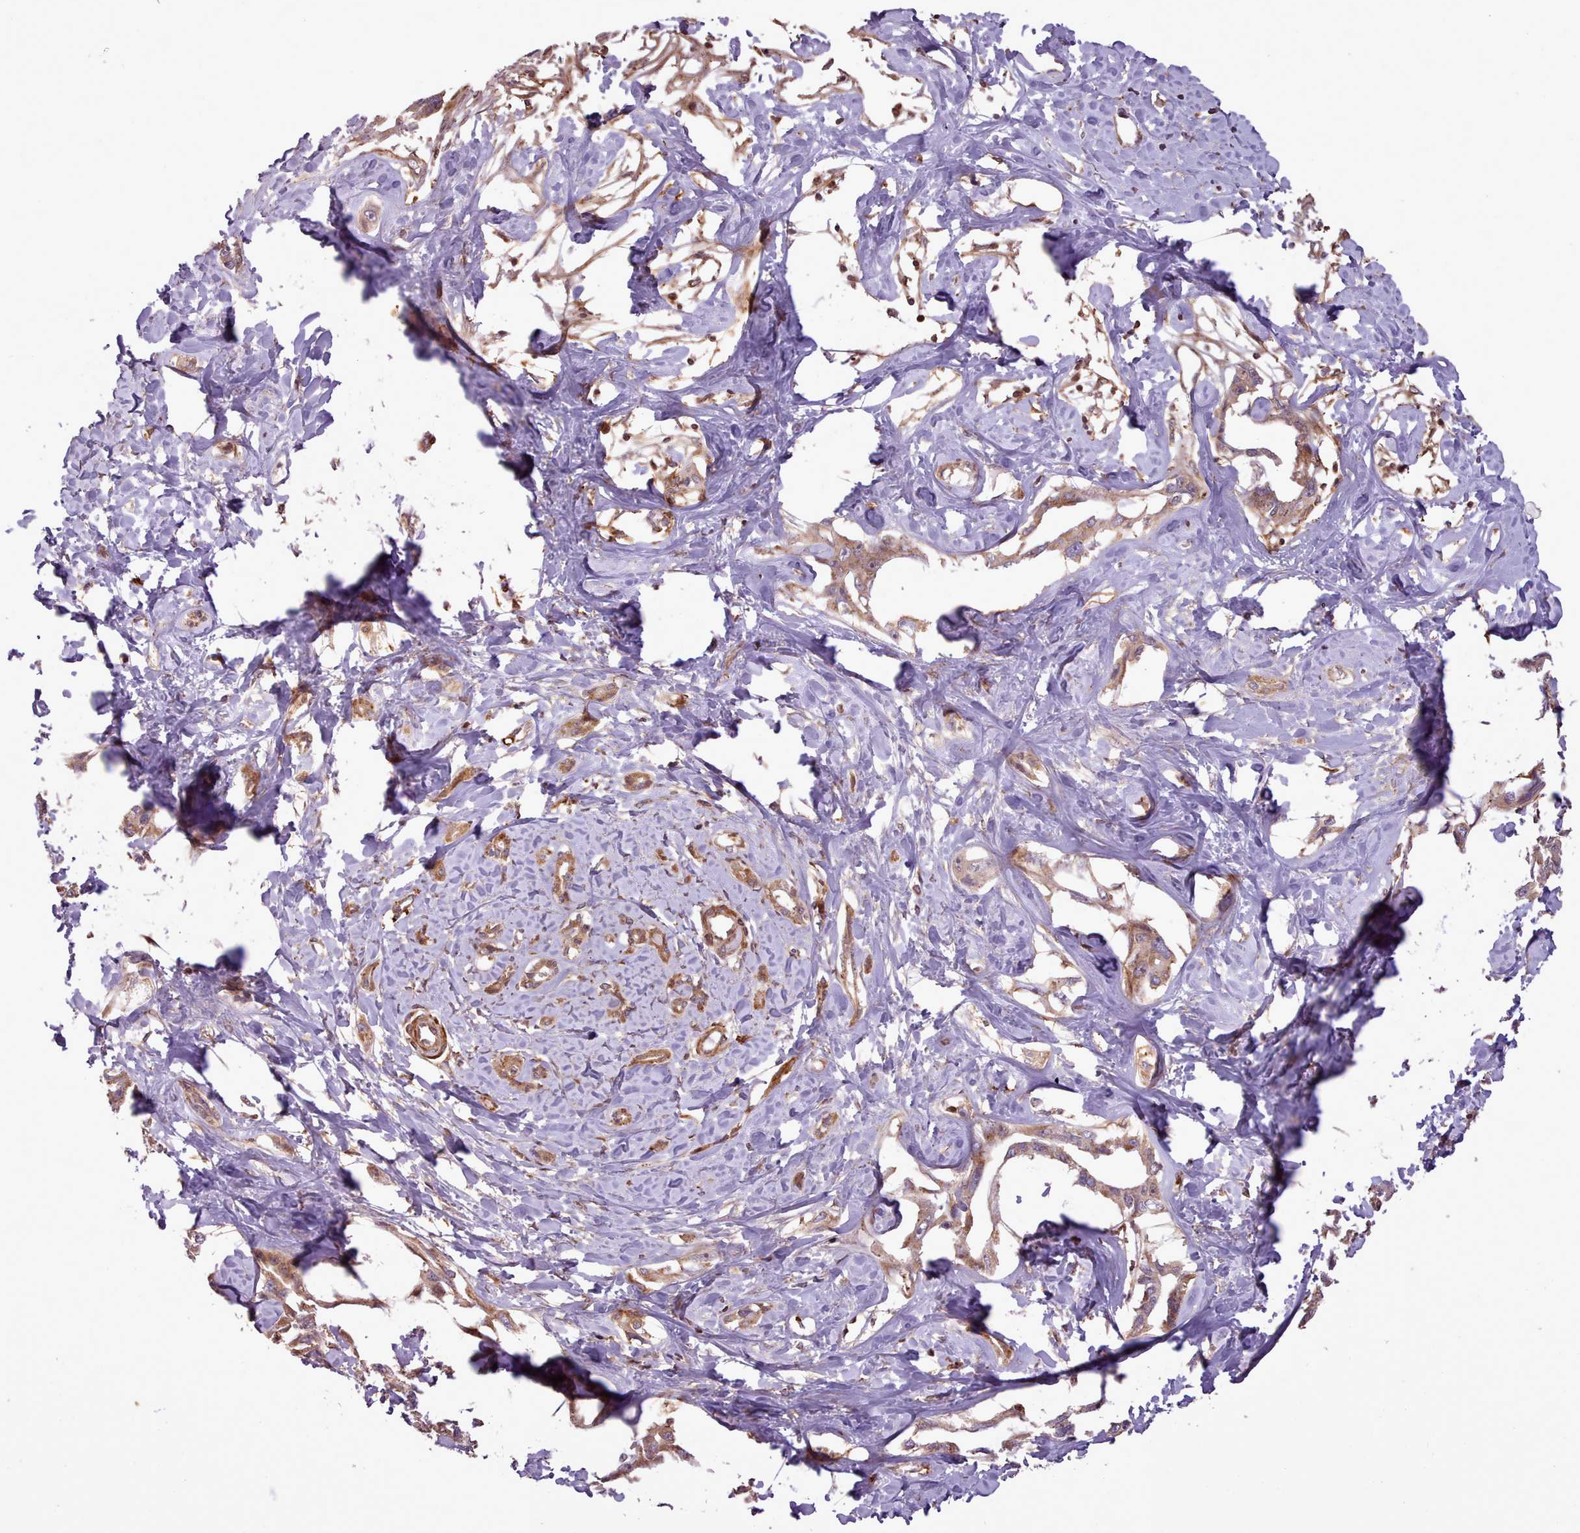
{"staining": {"intensity": "moderate", "quantity": ">75%", "location": "cytoplasmic/membranous"}, "tissue": "liver cancer", "cell_type": "Tumor cells", "image_type": "cancer", "snomed": [{"axis": "morphology", "description": "Cholangiocarcinoma"}, {"axis": "topography", "description": "Liver"}], "caption": "Cholangiocarcinoma (liver) stained for a protein (brown) displays moderate cytoplasmic/membranous positive staining in about >75% of tumor cells.", "gene": "NLRP7", "patient": {"sex": "male", "age": 59}}